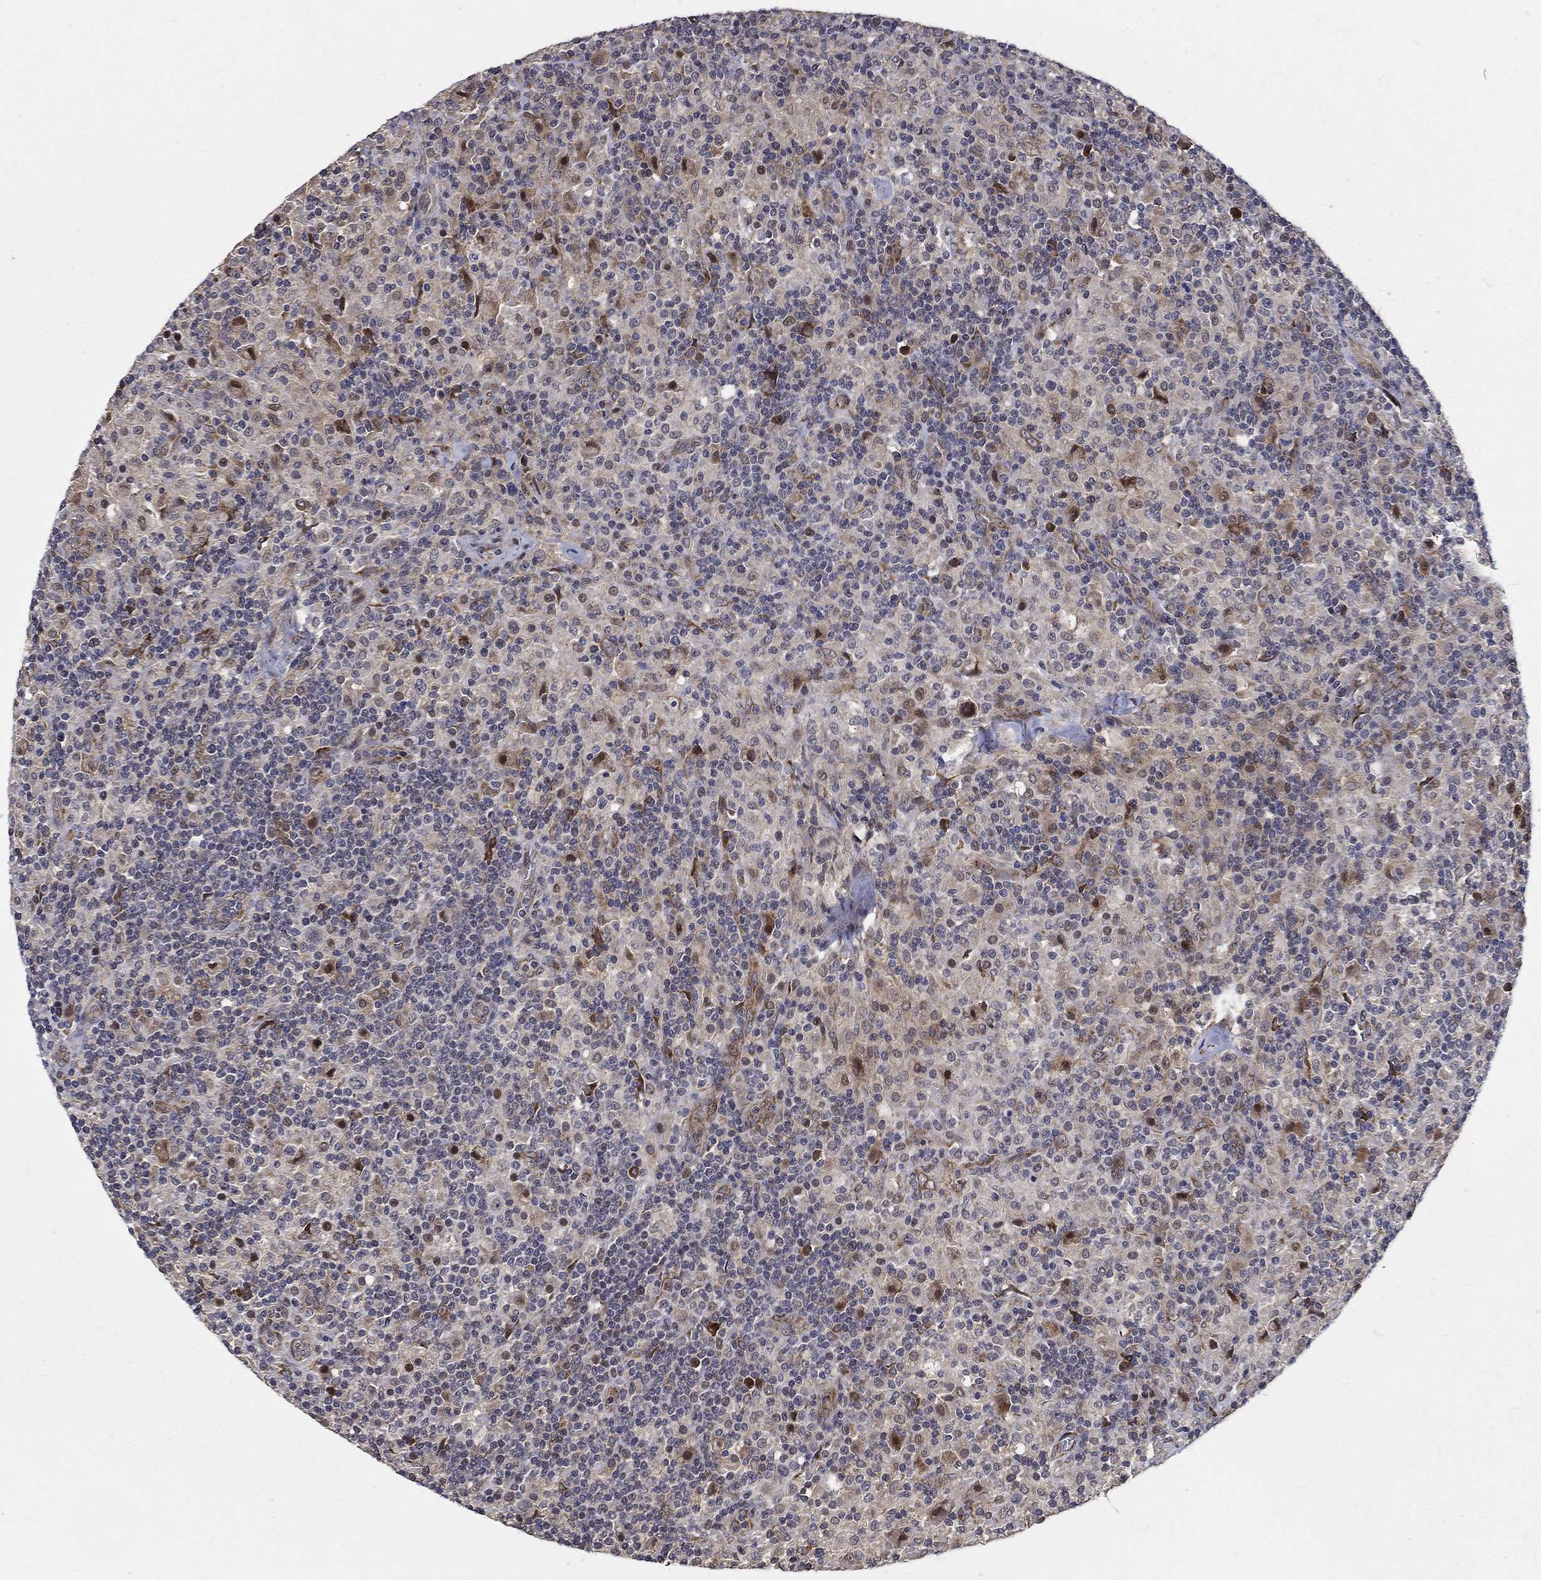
{"staining": {"intensity": "negative", "quantity": "none", "location": "none"}, "tissue": "lymphoma", "cell_type": "Tumor cells", "image_type": "cancer", "snomed": [{"axis": "morphology", "description": "Hodgkin's disease, NOS"}, {"axis": "topography", "description": "Lymph node"}], "caption": "Immunohistochemistry photomicrograph of neoplastic tissue: human lymphoma stained with DAB (3,3'-diaminobenzidine) exhibits no significant protein staining in tumor cells.", "gene": "ZNF594", "patient": {"sex": "male", "age": 70}}